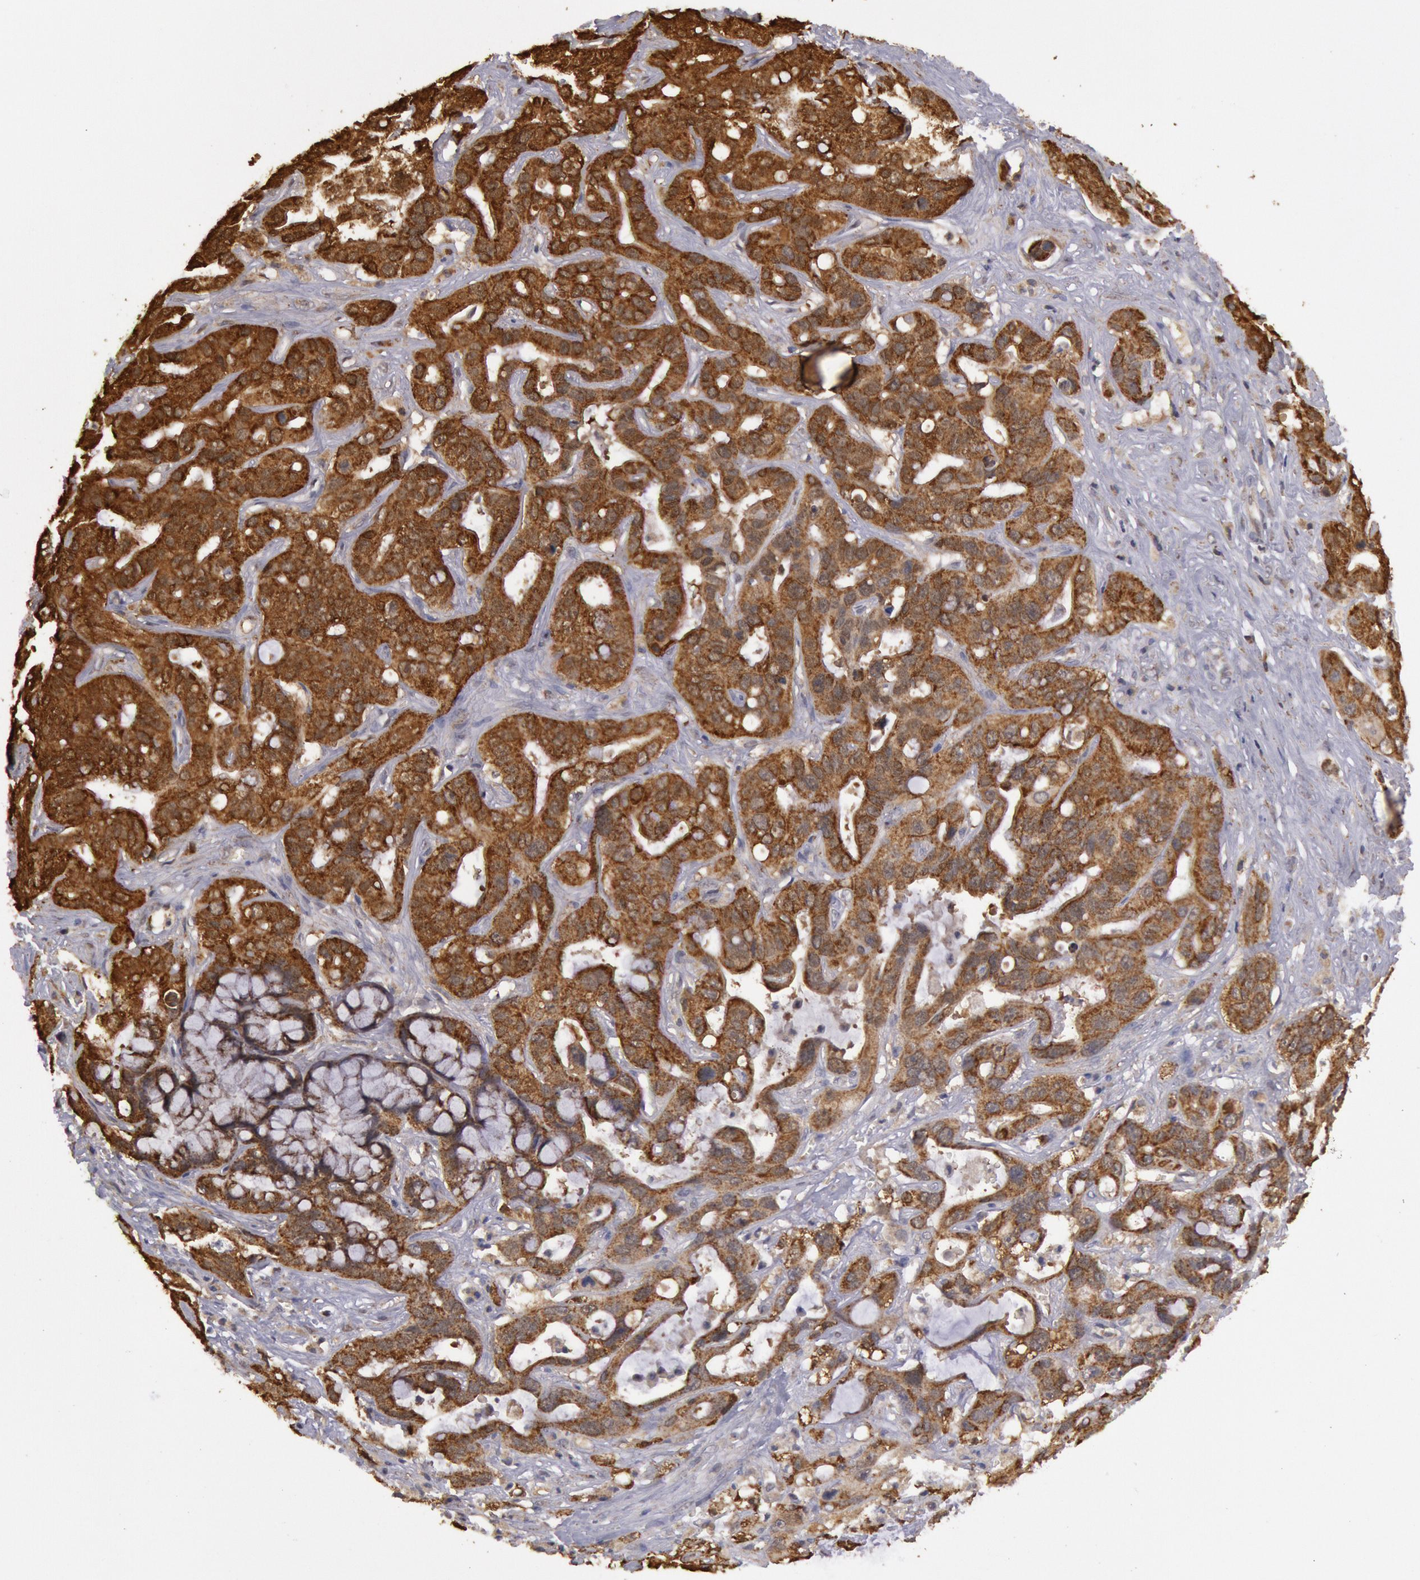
{"staining": {"intensity": "strong", "quantity": ">75%", "location": "cytoplasmic/membranous"}, "tissue": "liver cancer", "cell_type": "Tumor cells", "image_type": "cancer", "snomed": [{"axis": "morphology", "description": "Cholangiocarcinoma"}, {"axis": "topography", "description": "Liver"}], "caption": "IHC image of neoplastic tissue: cholangiocarcinoma (liver) stained using immunohistochemistry displays high levels of strong protein expression localized specifically in the cytoplasmic/membranous of tumor cells, appearing as a cytoplasmic/membranous brown color.", "gene": "MPST", "patient": {"sex": "female", "age": 65}}